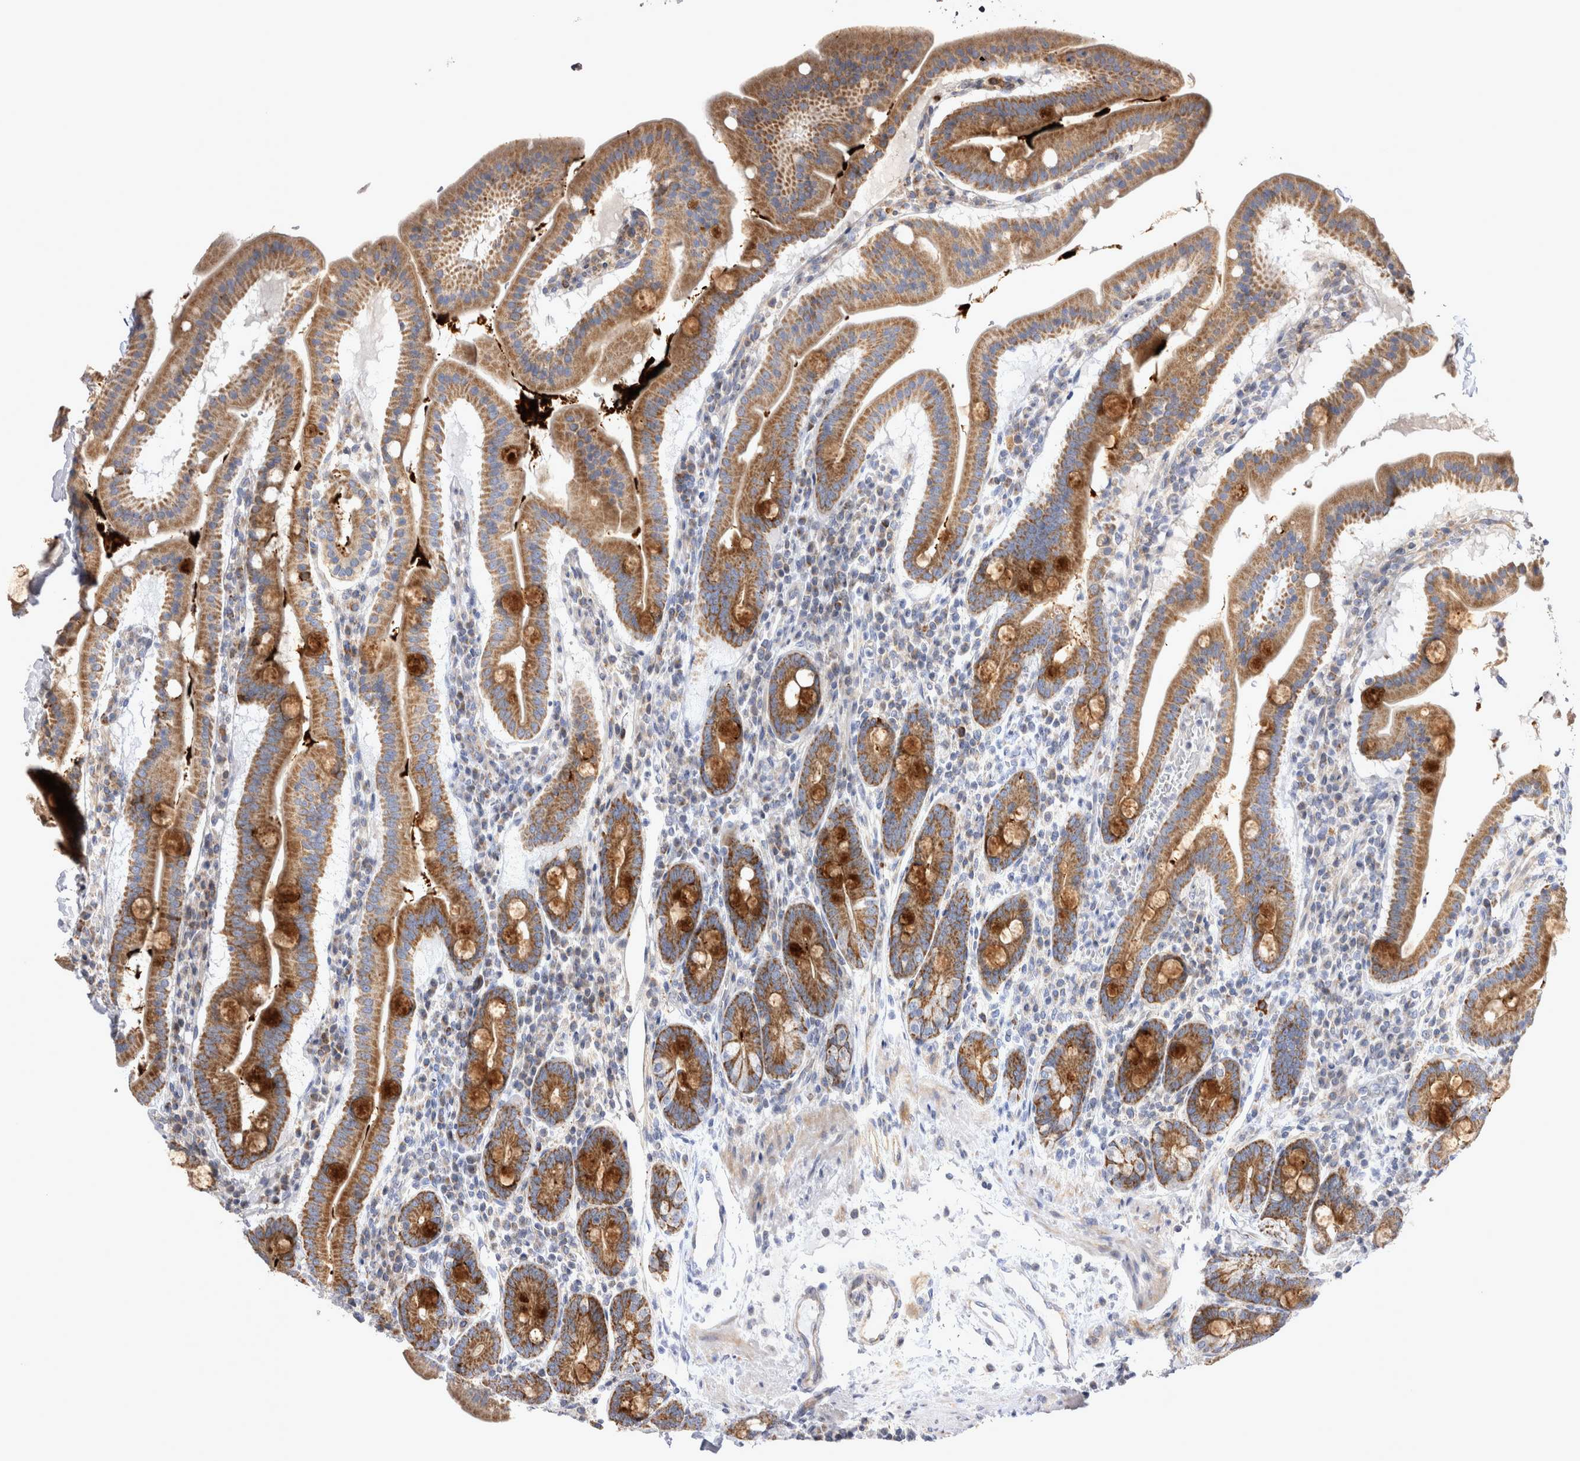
{"staining": {"intensity": "moderate", "quantity": ">75%", "location": "cytoplasmic/membranous"}, "tissue": "duodenum", "cell_type": "Glandular cells", "image_type": "normal", "snomed": [{"axis": "morphology", "description": "Normal tissue, NOS"}, {"axis": "morphology", "description": "Adenocarcinoma, NOS"}, {"axis": "topography", "description": "Pancreas"}, {"axis": "topography", "description": "Duodenum"}], "caption": "Immunohistochemical staining of normal human duodenum exhibits >75% levels of moderate cytoplasmic/membranous protein expression in approximately >75% of glandular cells. The protein is stained brown, and the nuclei are stained in blue (DAB IHC with brightfield microscopy, high magnification).", "gene": "TSPOAP1", "patient": {"sex": "male", "age": 50}}